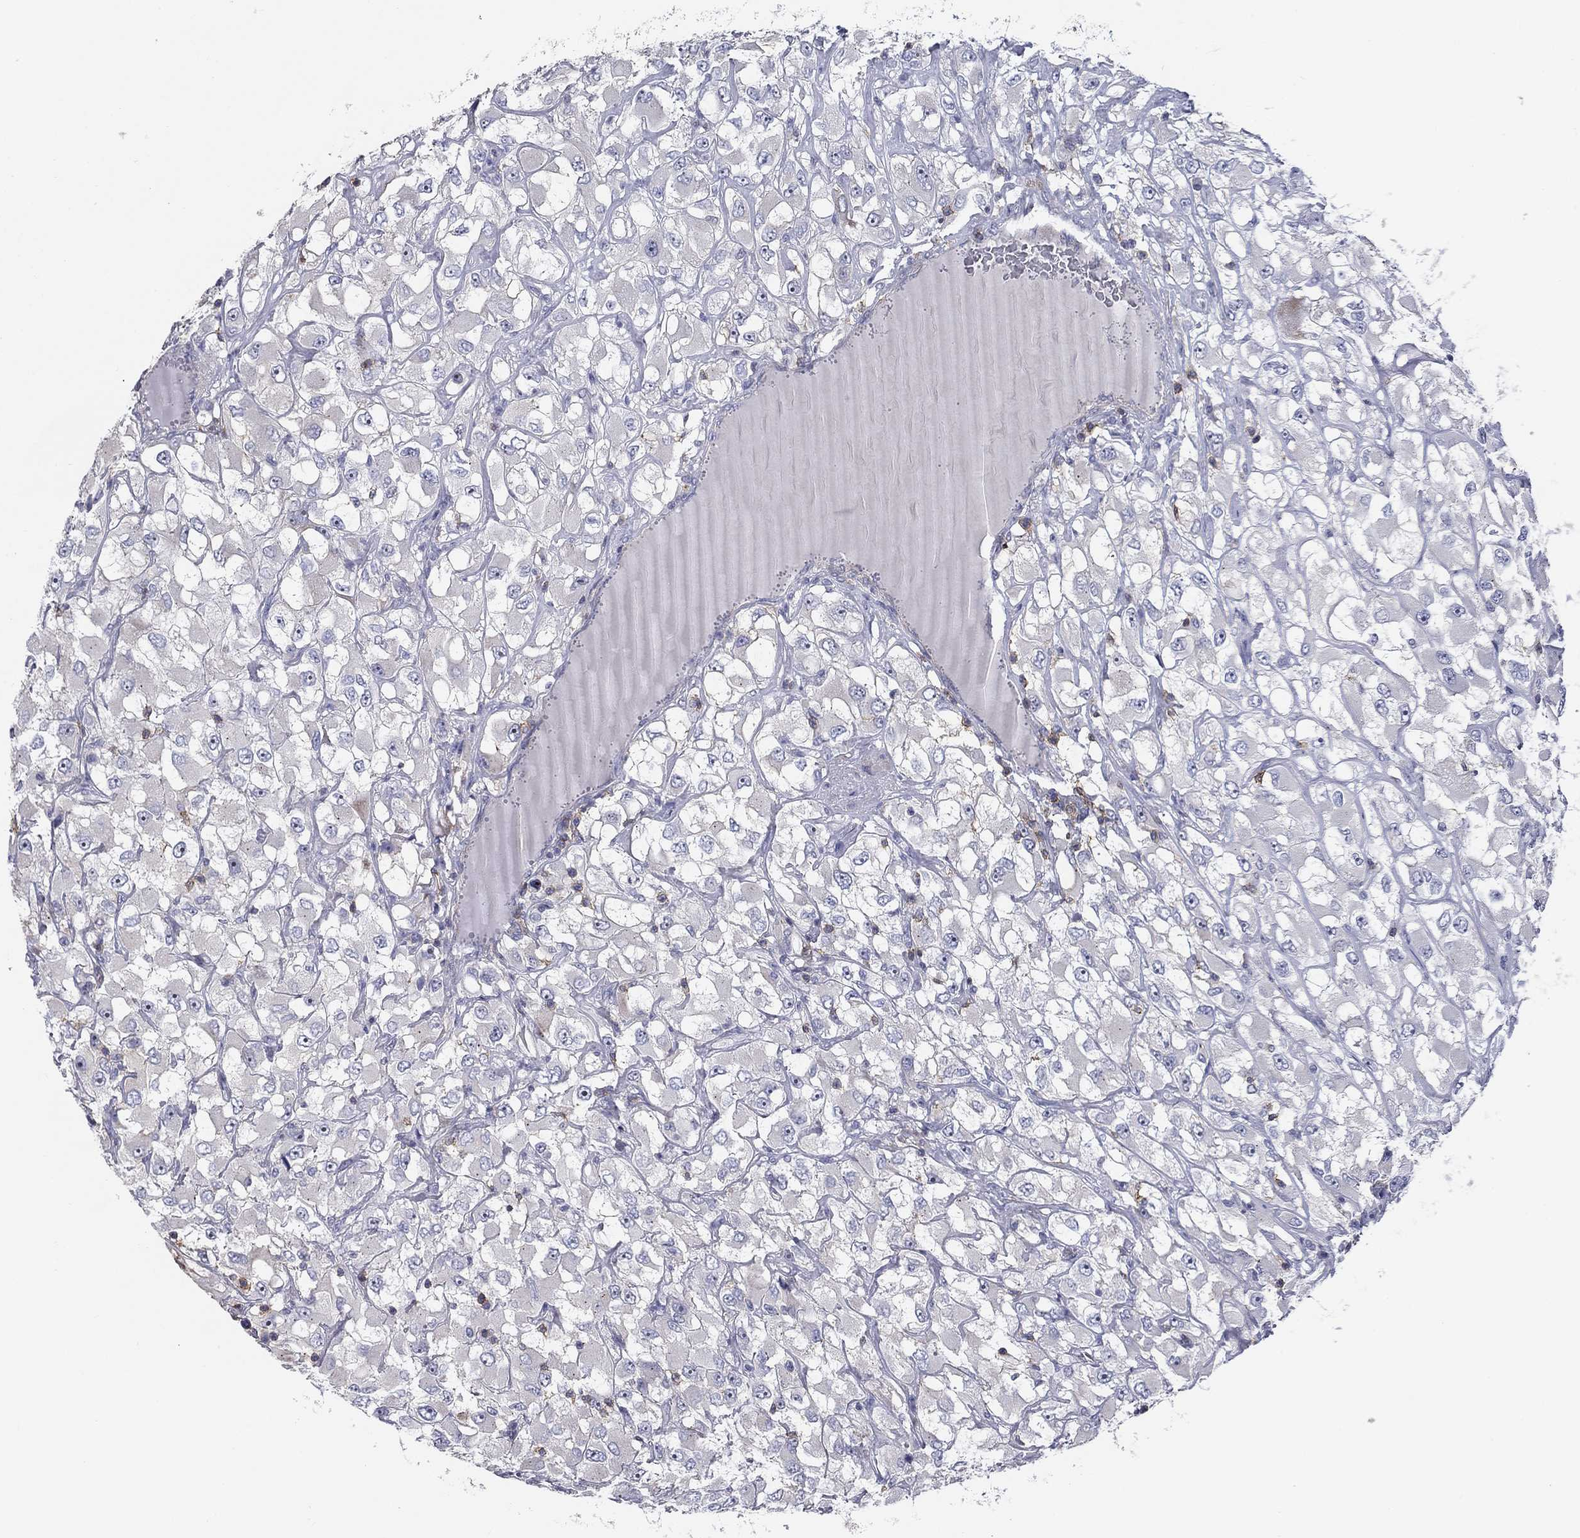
{"staining": {"intensity": "negative", "quantity": "none", "location": "none"}, "tissue": "renal cancer", "cell_type": "Tumor cells", "image_type": "cancer", "snomed": [{"axis": "morphology", "description": "Adenocarcinoma, NOS"}, {"axis": "topography", "description": "Kidney"}], "caption": "Histopathology image shows no protein positivity in tumor cells of renal cancer tissue. (DAB (3,3'-diaminobenzidine) immunohistochemistry (IHC) with hematoxylin counter stain).", "gene": "SIT1", "patient": {"sex": "female", "age": 52}}